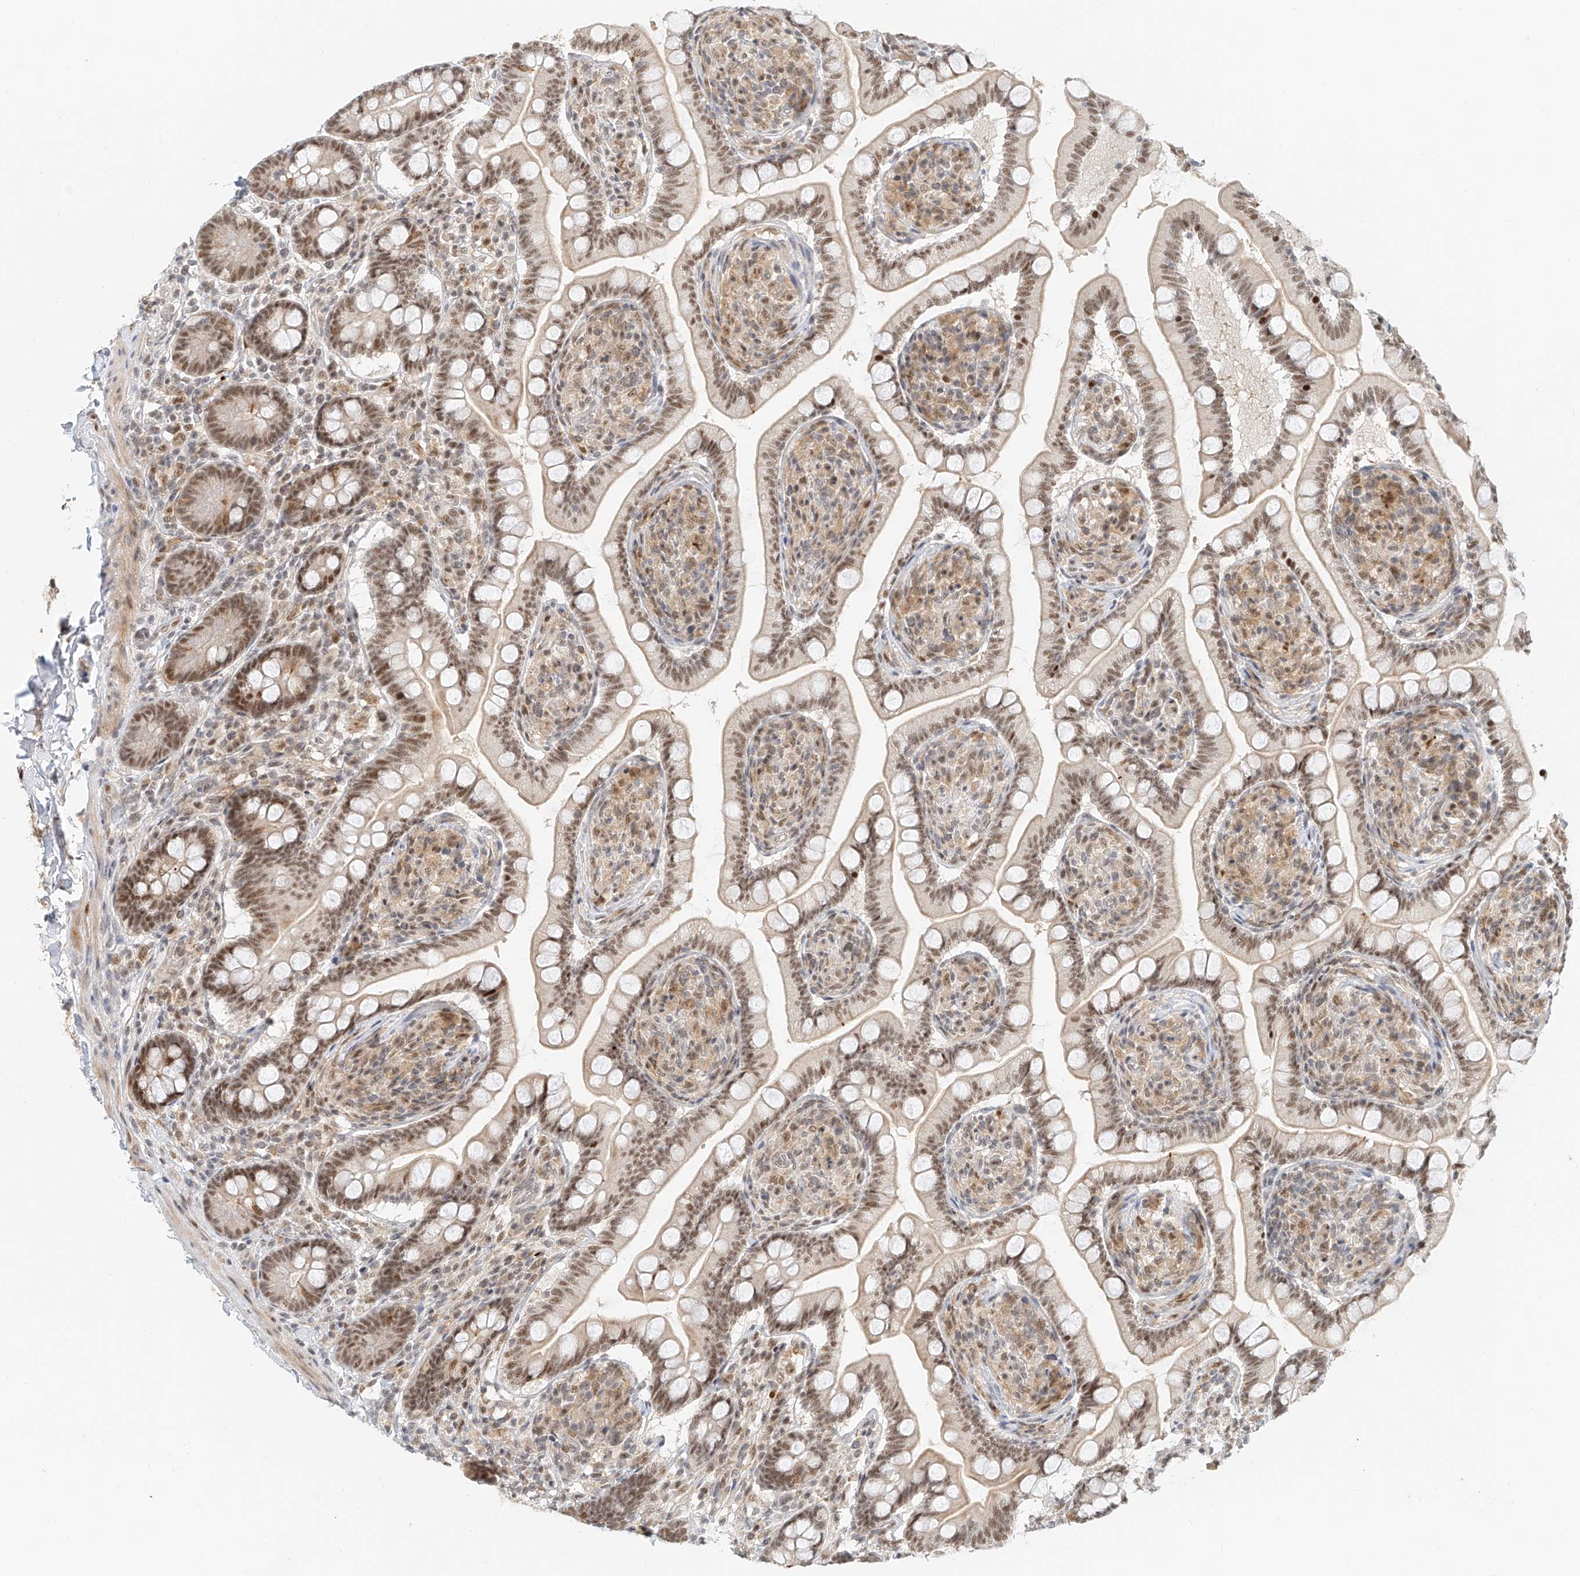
{"staining": {"intensity": "moderate", "quantity": ">75%", "location": "nuclear"}, "tissue": "small intestine", "cell_type": "Glandular cells", "image_type": "normal", "snomed": [{"axis": "morphology", "description": "Normal tissue, NOS"}, {"axis": "topography", "description": "Small intestine"}], "caption": "Small intestine stained with immunohistochemistry (IHC) demonstrates moderate nuclear positivity in approximately >75% of glandular cells.", "gene": "CXorf58", "patient": {"sex": "female", "age": 64}}